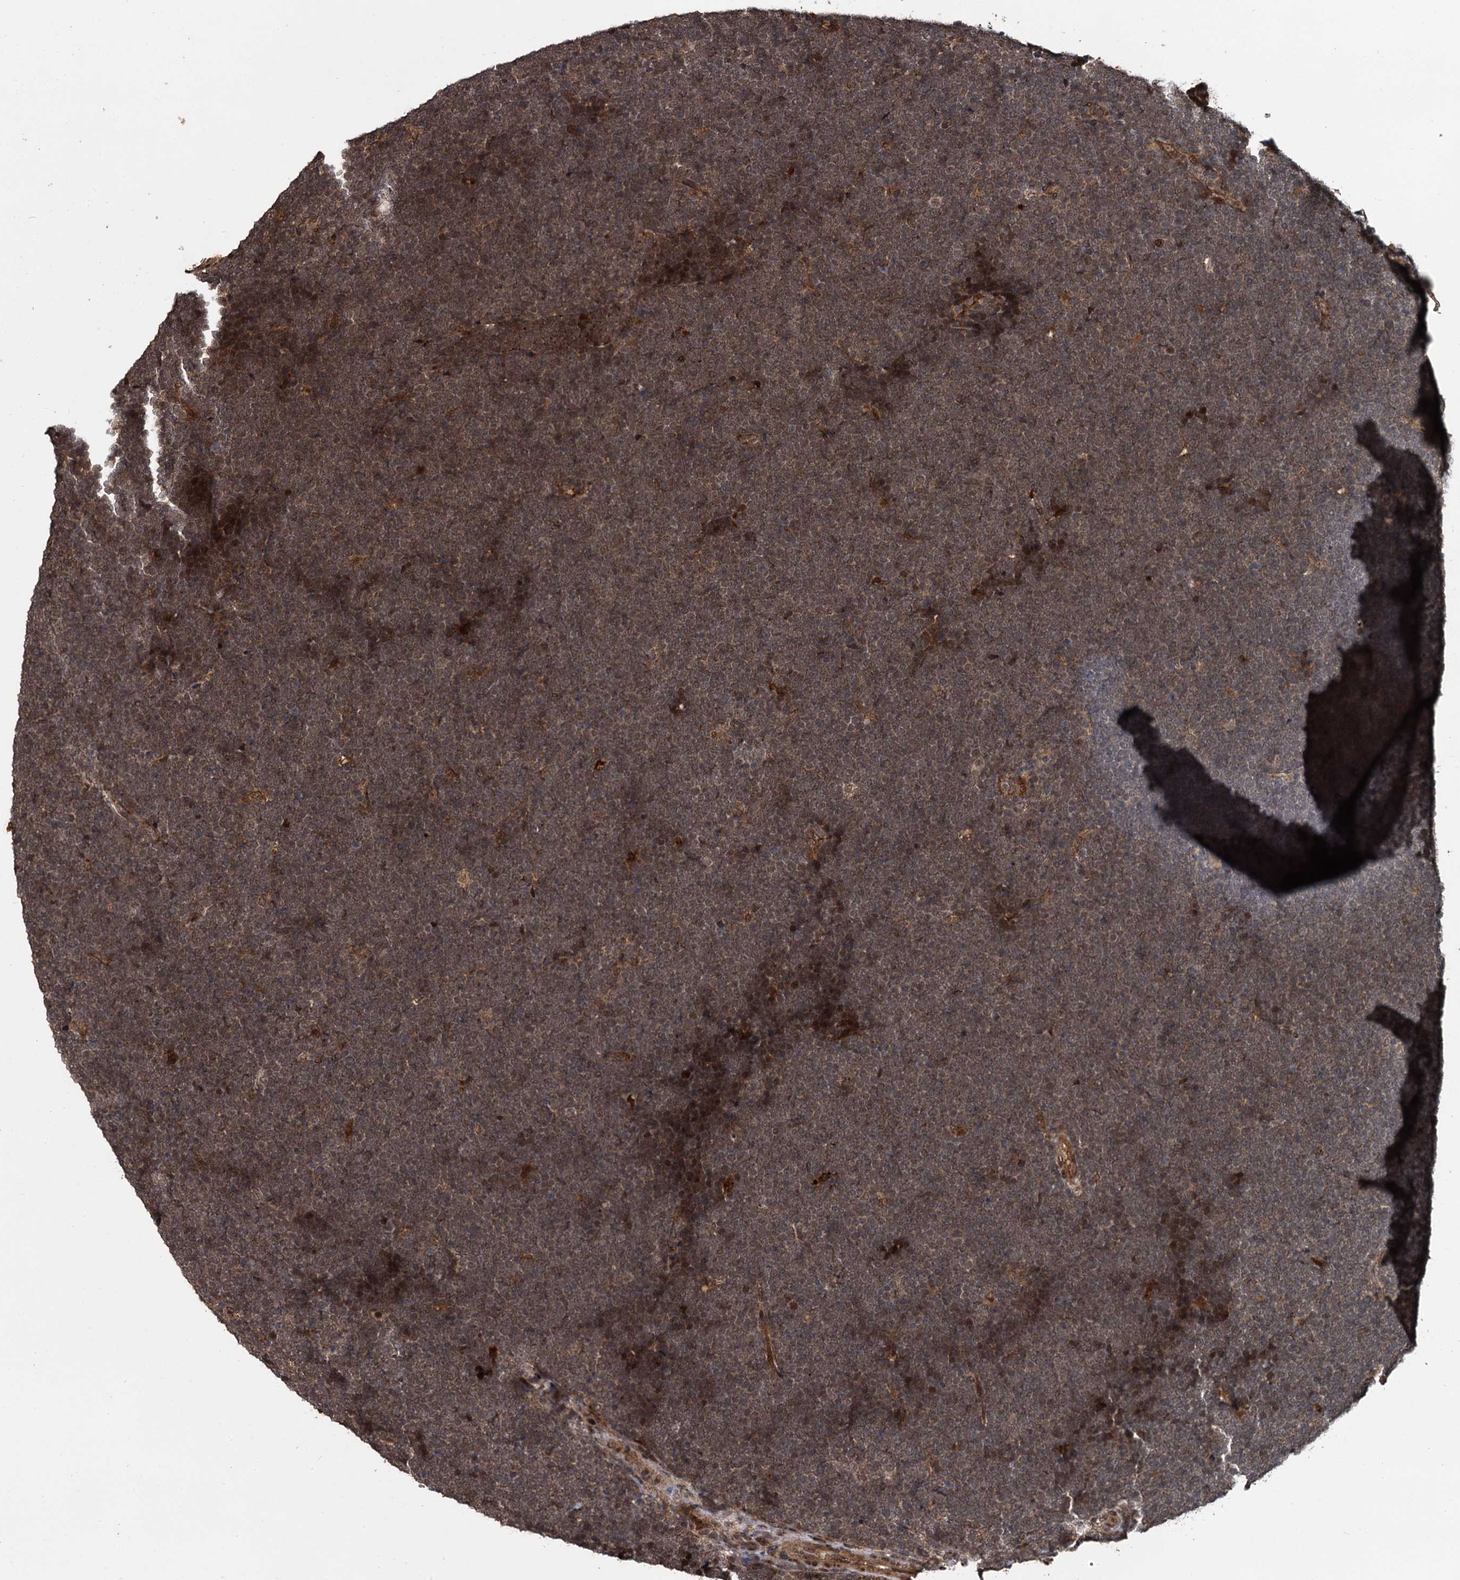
{"staining": {"intensity": "moderate", "quantity": ">75%", "location": "cytoplasmic/membranous"}, "tissue": "lymphoma", "cell_type": "Tumor cells", "image_type": "cancer", "snomed": [{"axis": "morphology", "description": "Malignant lymphoma, non-Hodgkin's type, High grade"}, {"axis": "topography", "description": "Lymph node"}], "caption": "A high-resolution photomicrograph shows immunohistochemistry (IHC) staining of lymphoma, which displays moderate cytoplasmic/membranous expression in about >75% of tumor cells.", "gene": "CEP192", "patient": {"sex": "male", "age": 13}}